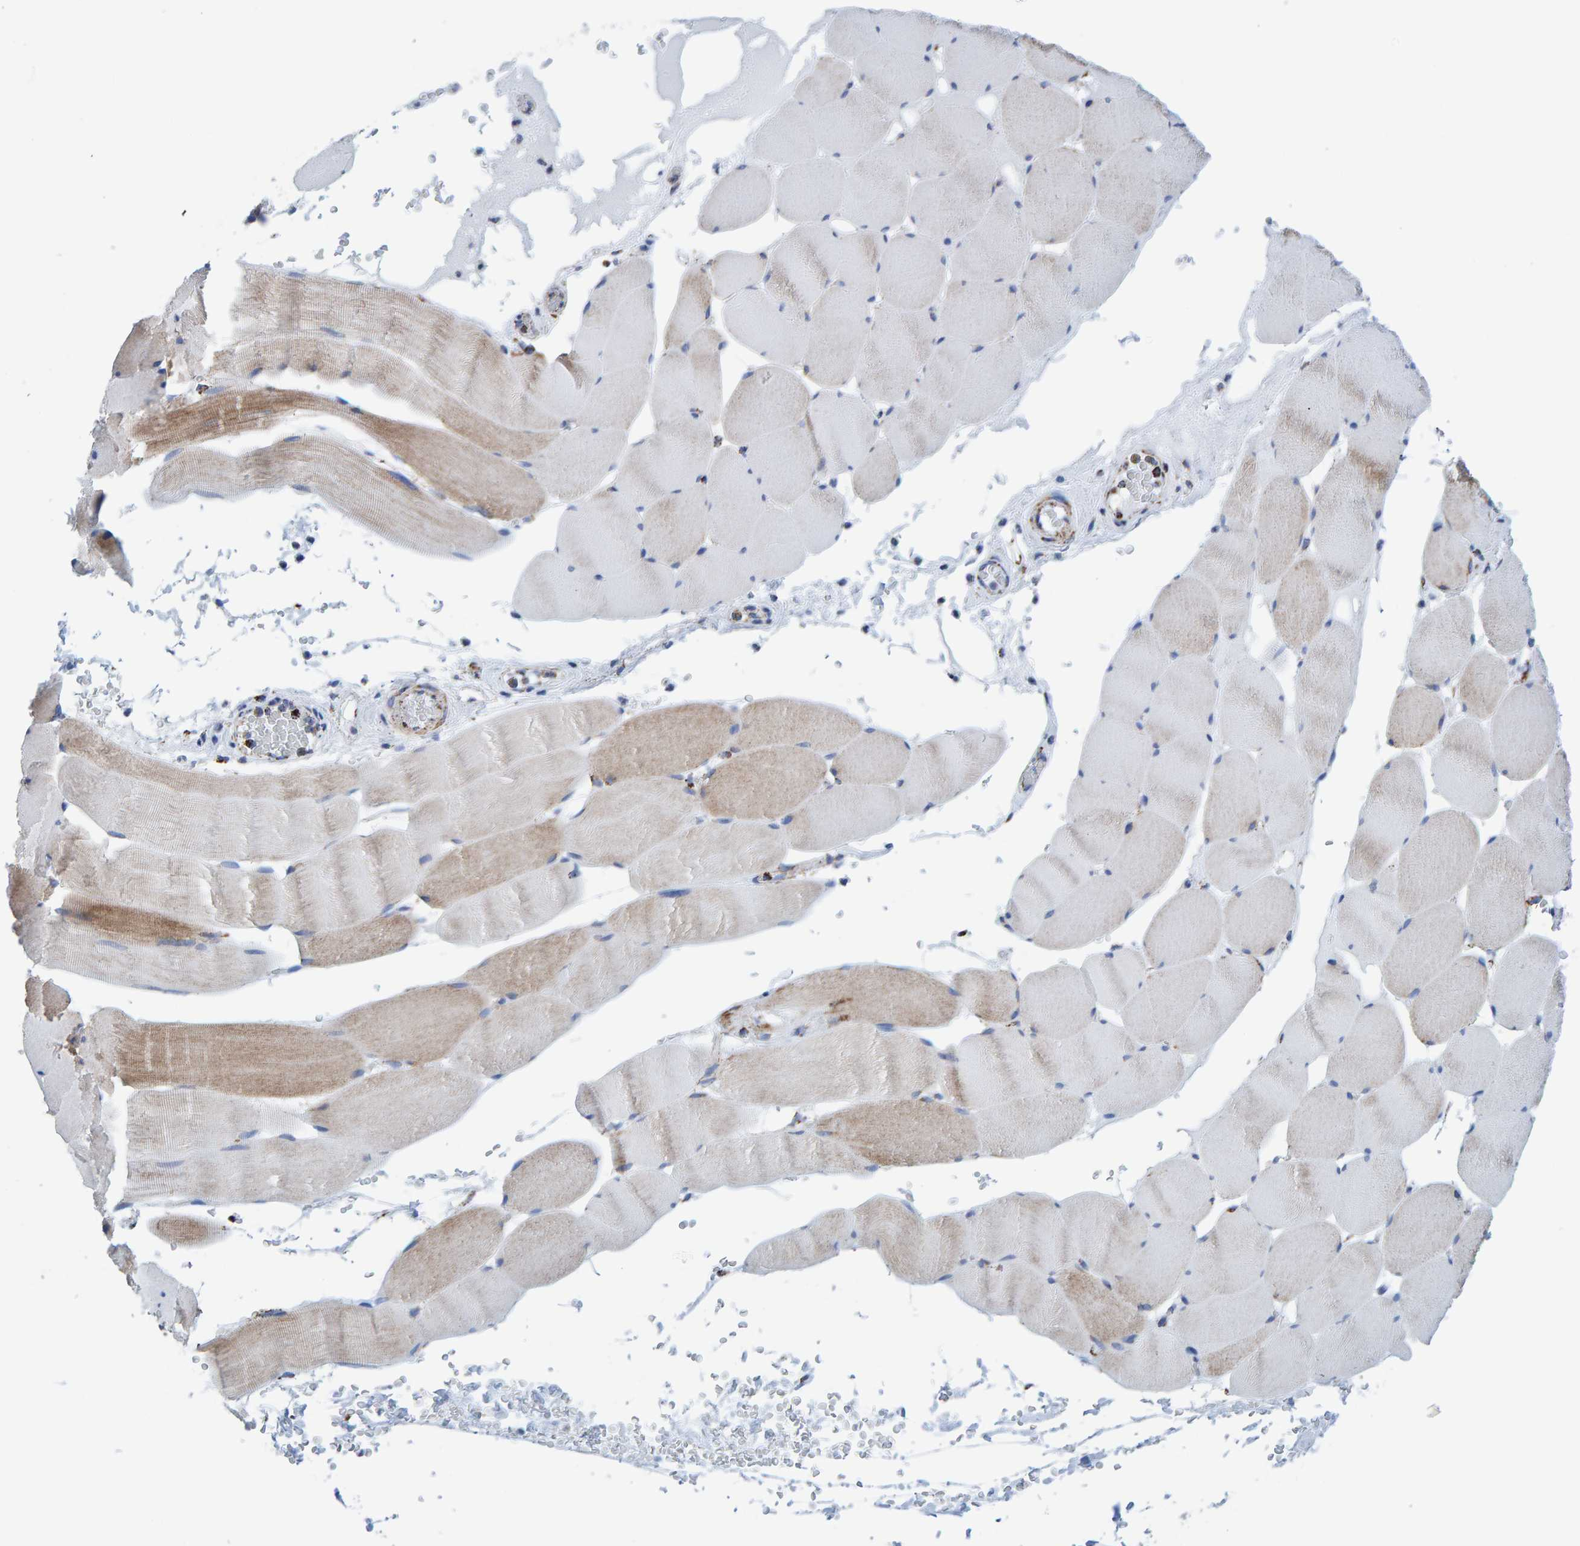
{"staining": {"intensity": "weak", "quantity": "25%-75%", "location": "cytoplasmic/membranous"}, "tissue": "skeletal muscle", "cell_type": "Myocytes", "image_type": "normal", "snomed": [{"axis": "morphology", "description": "Normal tissue, NOS"}, {"axis": "topography", "description": "Skeletal muscle"}], "caption": "Weak cytoplasmic/membranous staining for a protein is present in about 25%-75% of myocytes of normal skeletal muscle using immunohistochemistry.", "gene": "ENSG00000262660", "patient": {"sex": "male", "age": 62}}